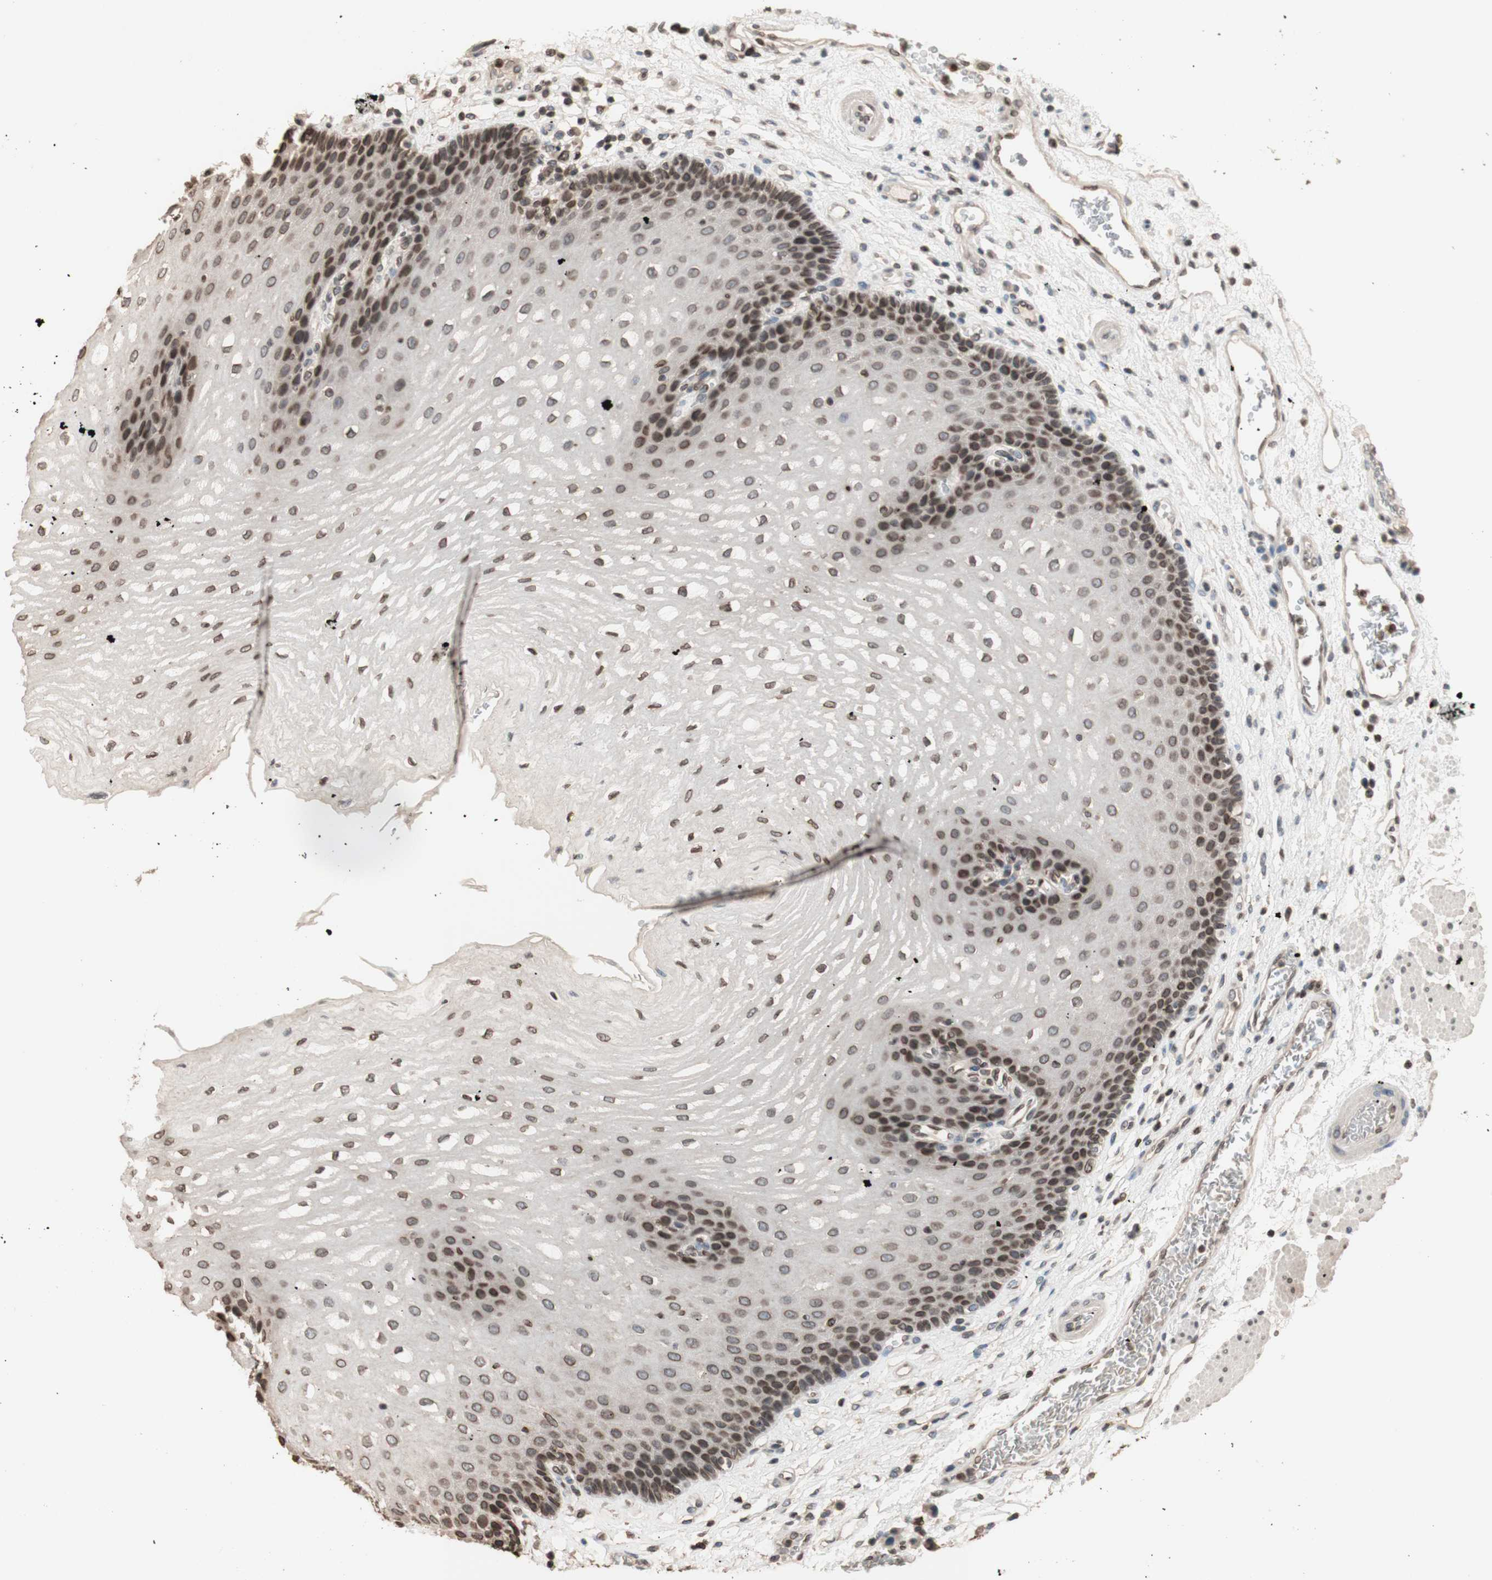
{"staining": {"intensity": "moderate", "quantity": ">75%", "location": "nuclear"}, "tissue": "esophagus", "cell_type": "Squamous epithelial cells", "image_type": "normal", "snomed": [{"axis": "morphology", "description": "Normal tissue, NOS"}, {"axis": "topography", "description": "Esophagus"}], "caption": "A medium amount of moderate nuclear expression is present in about >75% of squamous epithelial cells in normal esophagus.", "gene": "TMPO", "patient": {"sex": "male", "age": 54}}